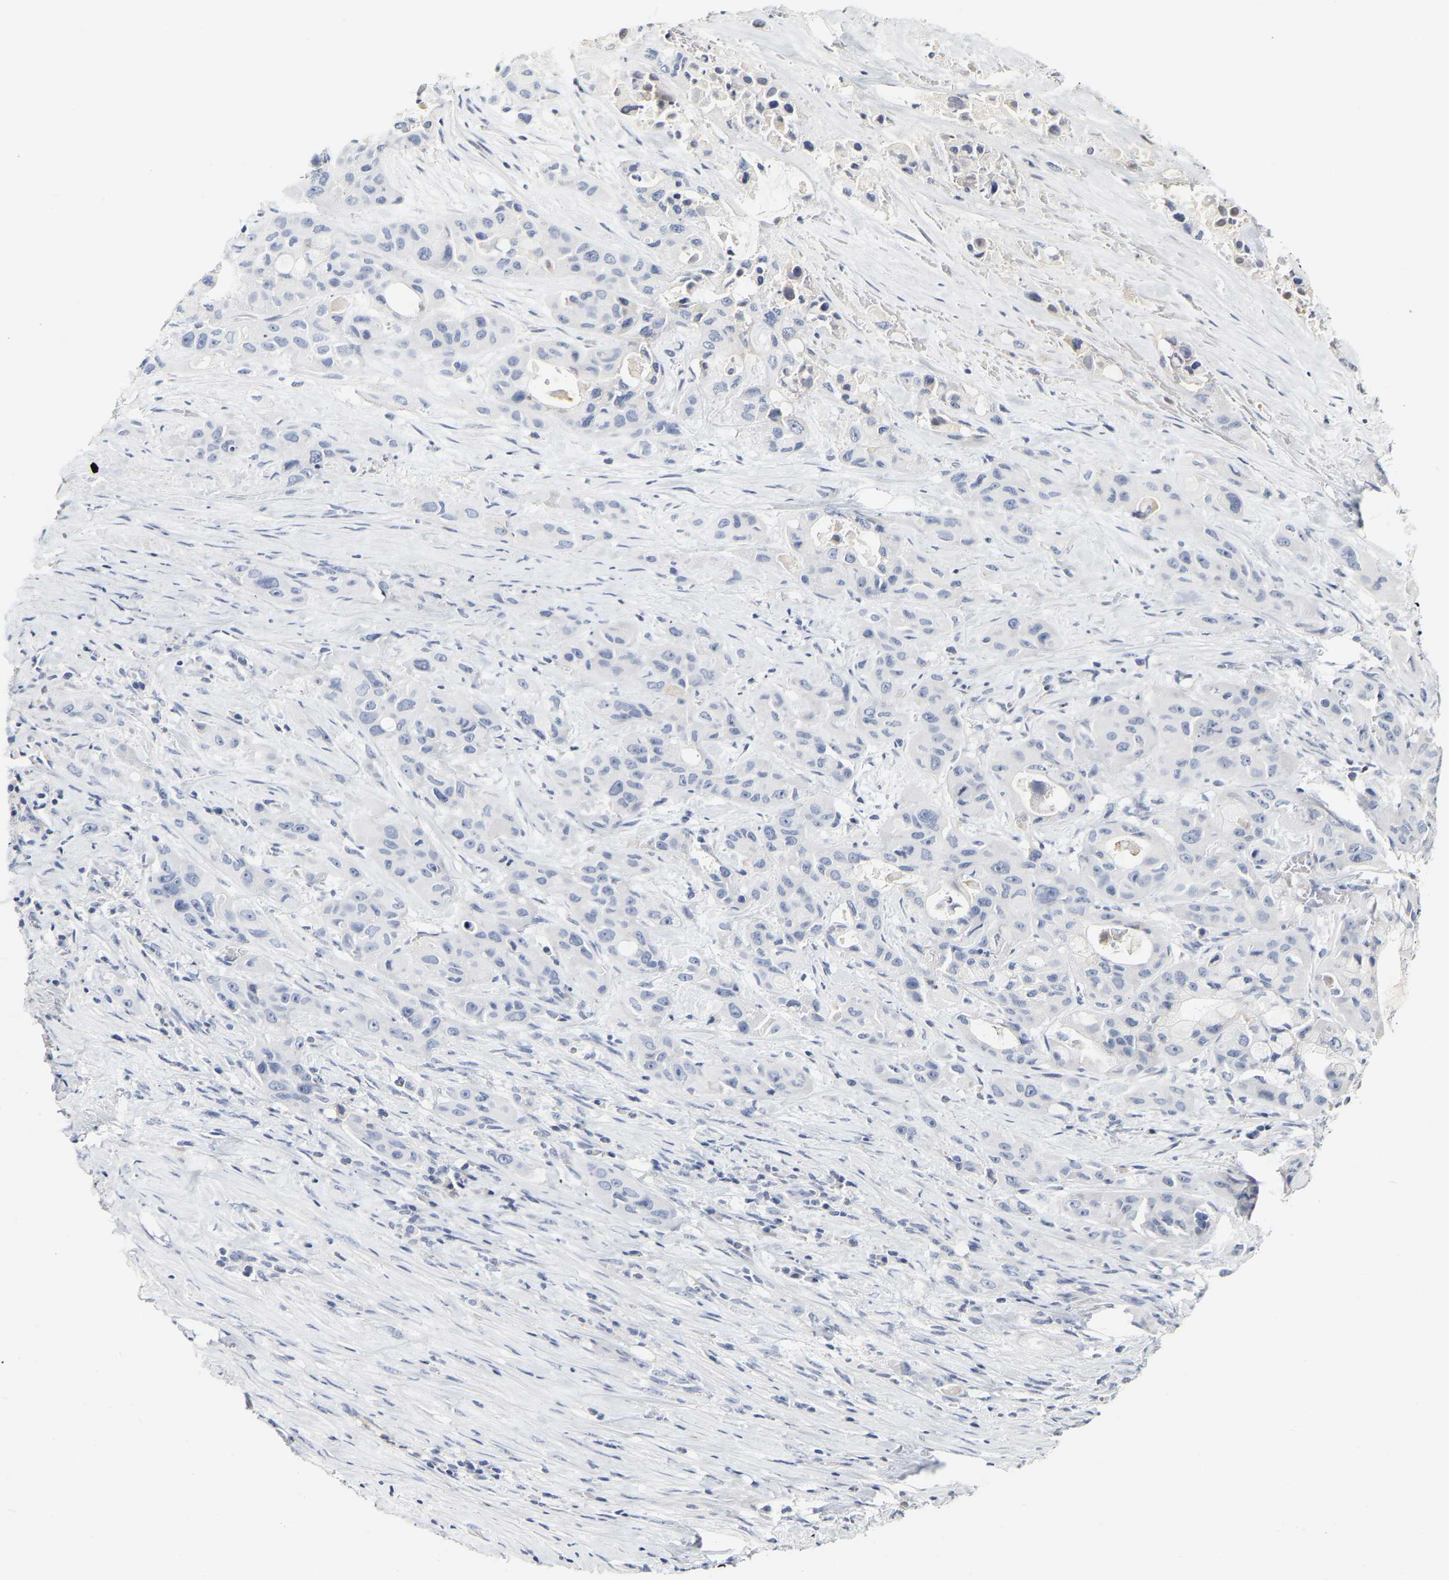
{"staining": {"intensity": "negative", "quantity": "none", "location": "none"}, "tissue": "pancreatic cancer", "cell_type": "Tumor cells", "image_type": "cancer", "snomed": [{"axis": "morphology", "description": "Adenocarcinoma, NOS"}, {"axis": "topography", "description": "Pancreas"}], "caption": "This is an IHC image of human pancreatic cancer (adenocarcinoma). There is no expression in tumor cells.", "gene": "GNAS", "patient": {"sex": "male", "age": 53}}